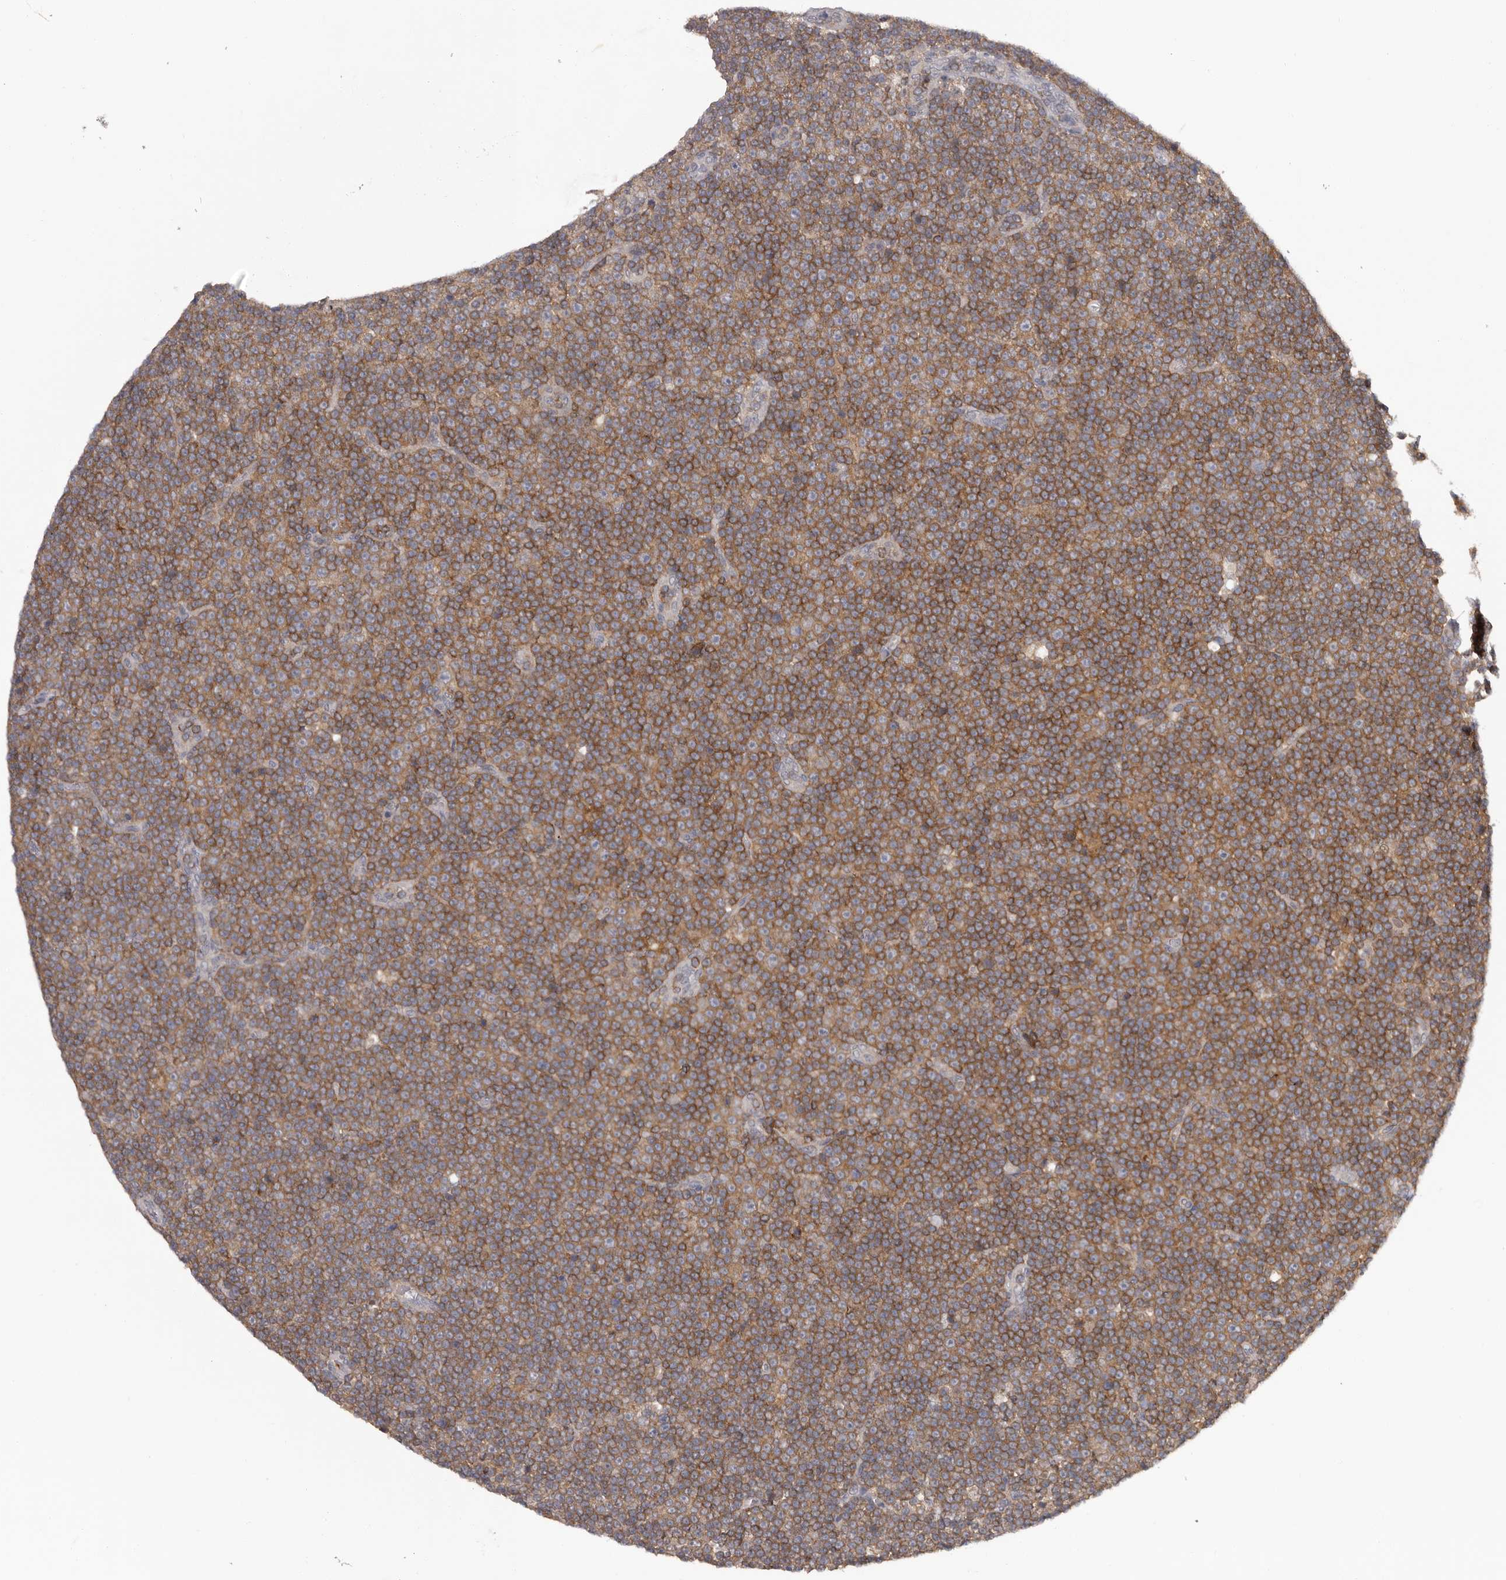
{"staining": {"intensity": "moderate", "quantity": ">75%", "location": "cytoplasmic/membranous"}, "tissue": "lymphoma", "cell_type": "Tumor cells", "image_type": "cancer", "snomed": [{"axis": "morphology", "description": "Malignant lymphoma, non-Hodgkin's type, Low grade"}, {"axis": "topography", "description": "Lymph node"}], "caption": "Low-grade malignant lymphoma, non-Hodgkin's type was stained to show a protein in brown. There is medium levels of moderate cytoplasmic/membranous positivity in about >75% of tumor cells.", "gene": "ANKRD44", "patient": {"sex": "female", "age": 67}}